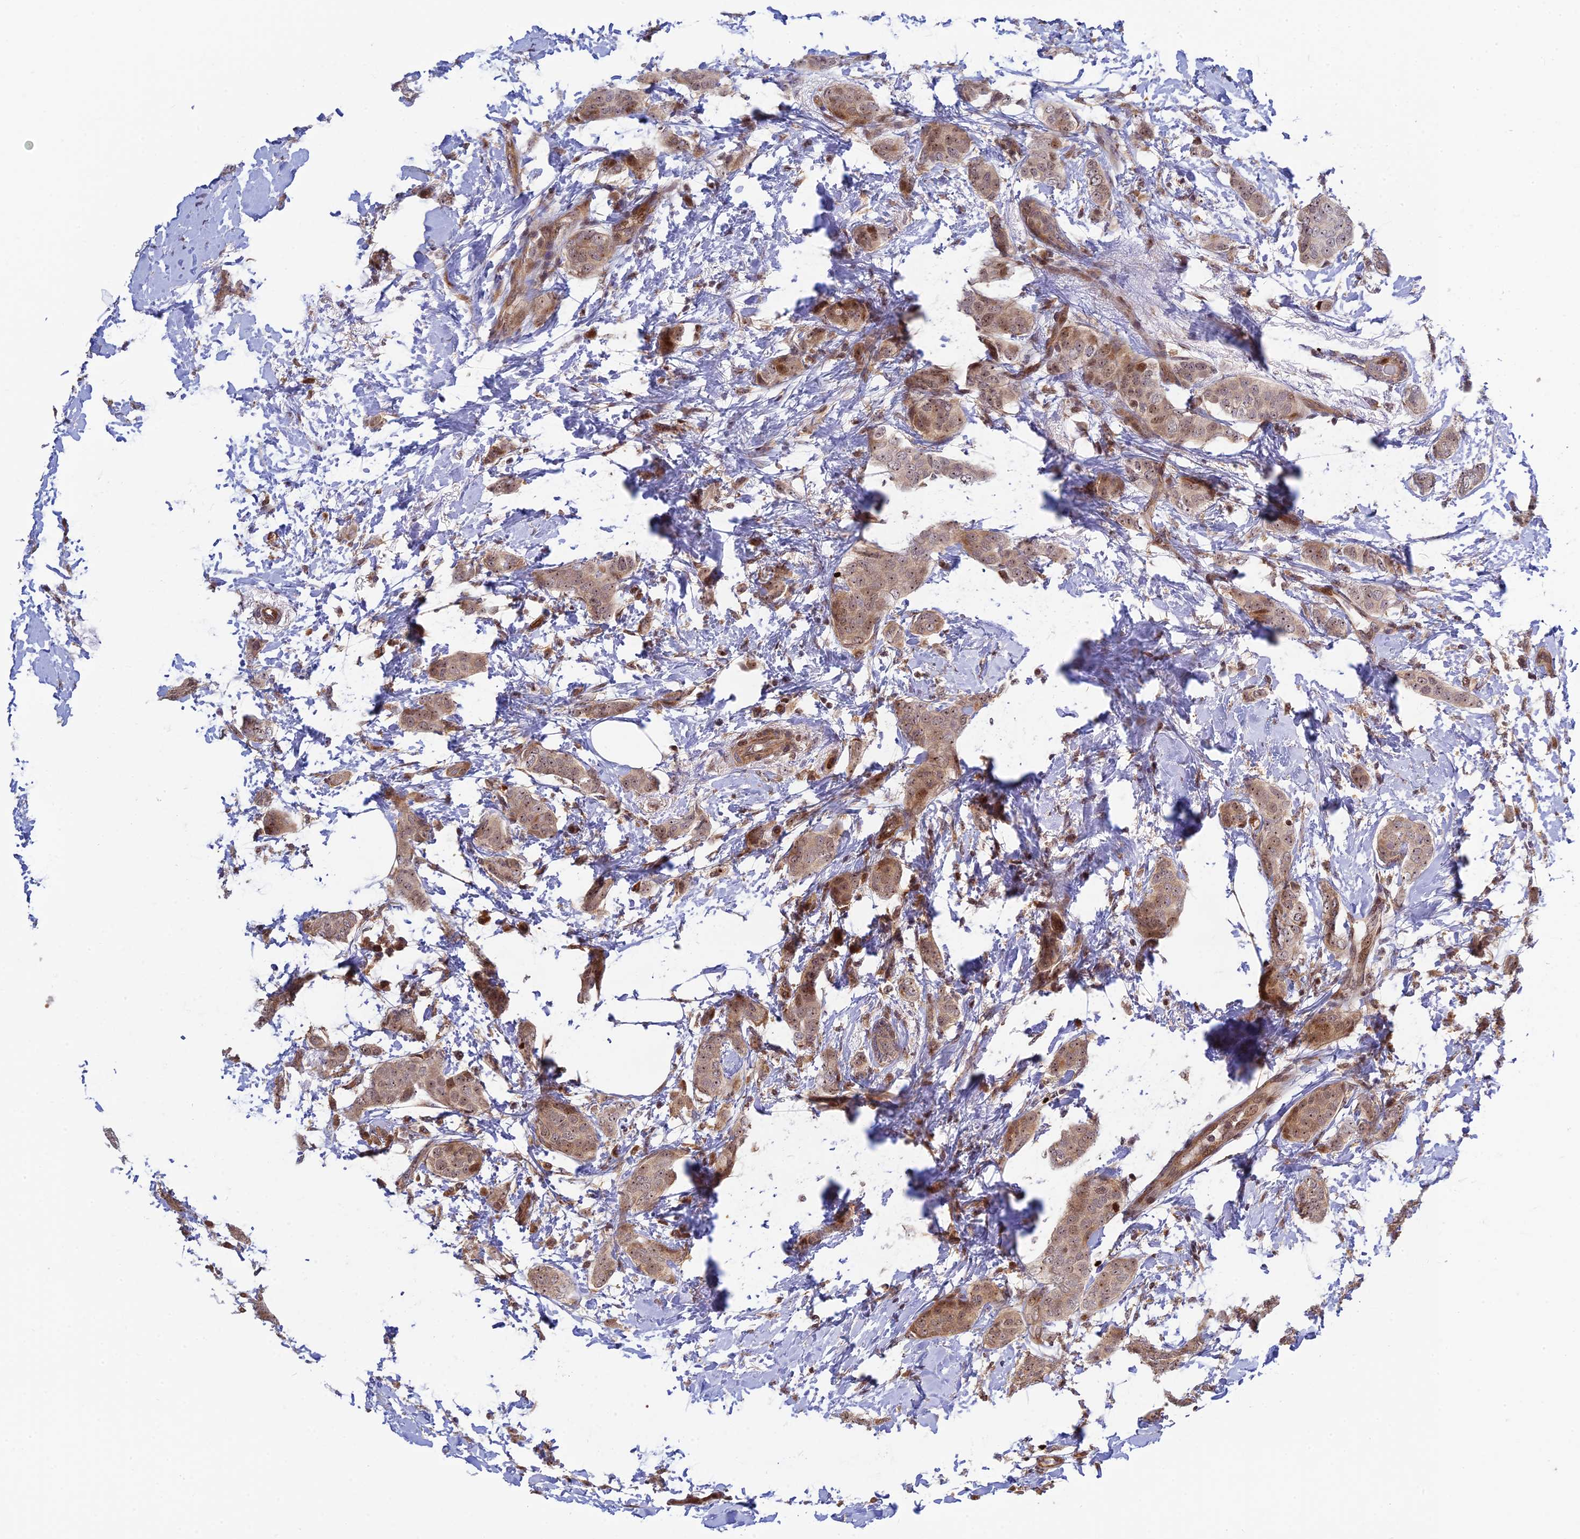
{"staining": {"intensity": "moderate", "quantity": ">75%", "location": "cytoplasmic/membranous,nuclear"}, "tissue": "breast cancer", "cell_type": "Tumor cells", "image_type": "cancer", "snomed": [{"axis": "morphology", "description": "Duct carcinoma"}, {"axis": "topography", "description": "Breast"}], "caption": "Immunohistochemistry staining of breast cancer, which shows medium levels of moderate cytoplasmic/membranous and nuclear positivity in about >75% of tumor cells indicating moderate cytoplasmic/membranous and nuclear protein positivity. The staining was performed using DAB (3,3'-diaminobenzidine) (brown) for protein detection and nuclei were counterstained in hematoxylin (blue).", "gene": "UFSP2", "patient": {"sex": "female", "age": 72}}